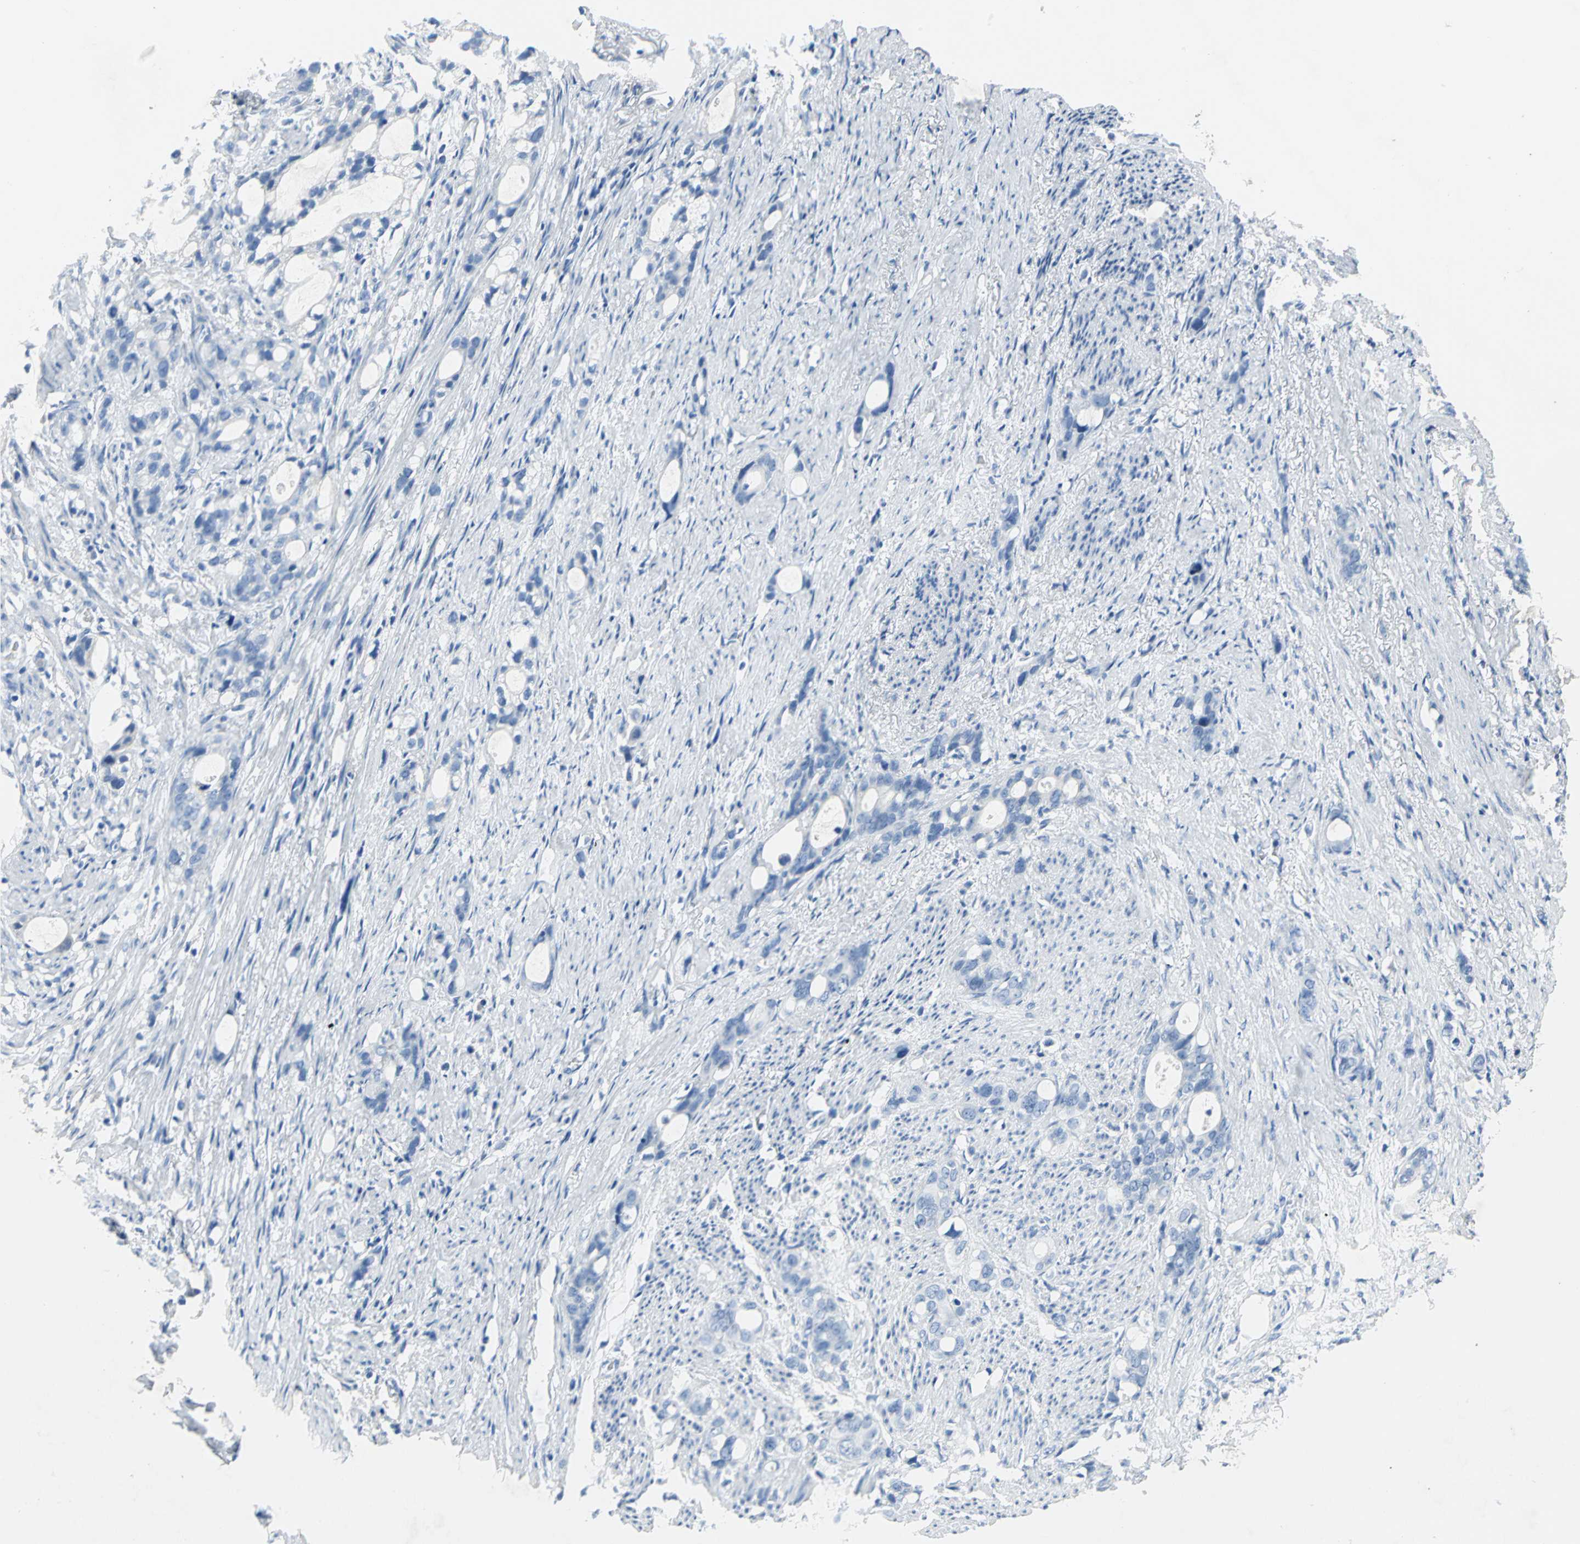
{"staining": {"intensity": "negative", "quantity": "none", "location": "none"}, "tissue": "stomach cancer", "cell_type": "Tumor cells", "image_type": "cancer", "snomed": [{"axis": "morphology", "description": "Adenocarcinoma, NOS"}, {"axis": "topography", "description": "Stomach"}], "caption": "Immunohistochemistry micrograph of neoplastic tissue: adenocarcinoma (stomach) stained with DAB shows no significant protein positivity in tumor cells.", "gene": "SFN", "patient": {"sex": "female", "age": 75}}